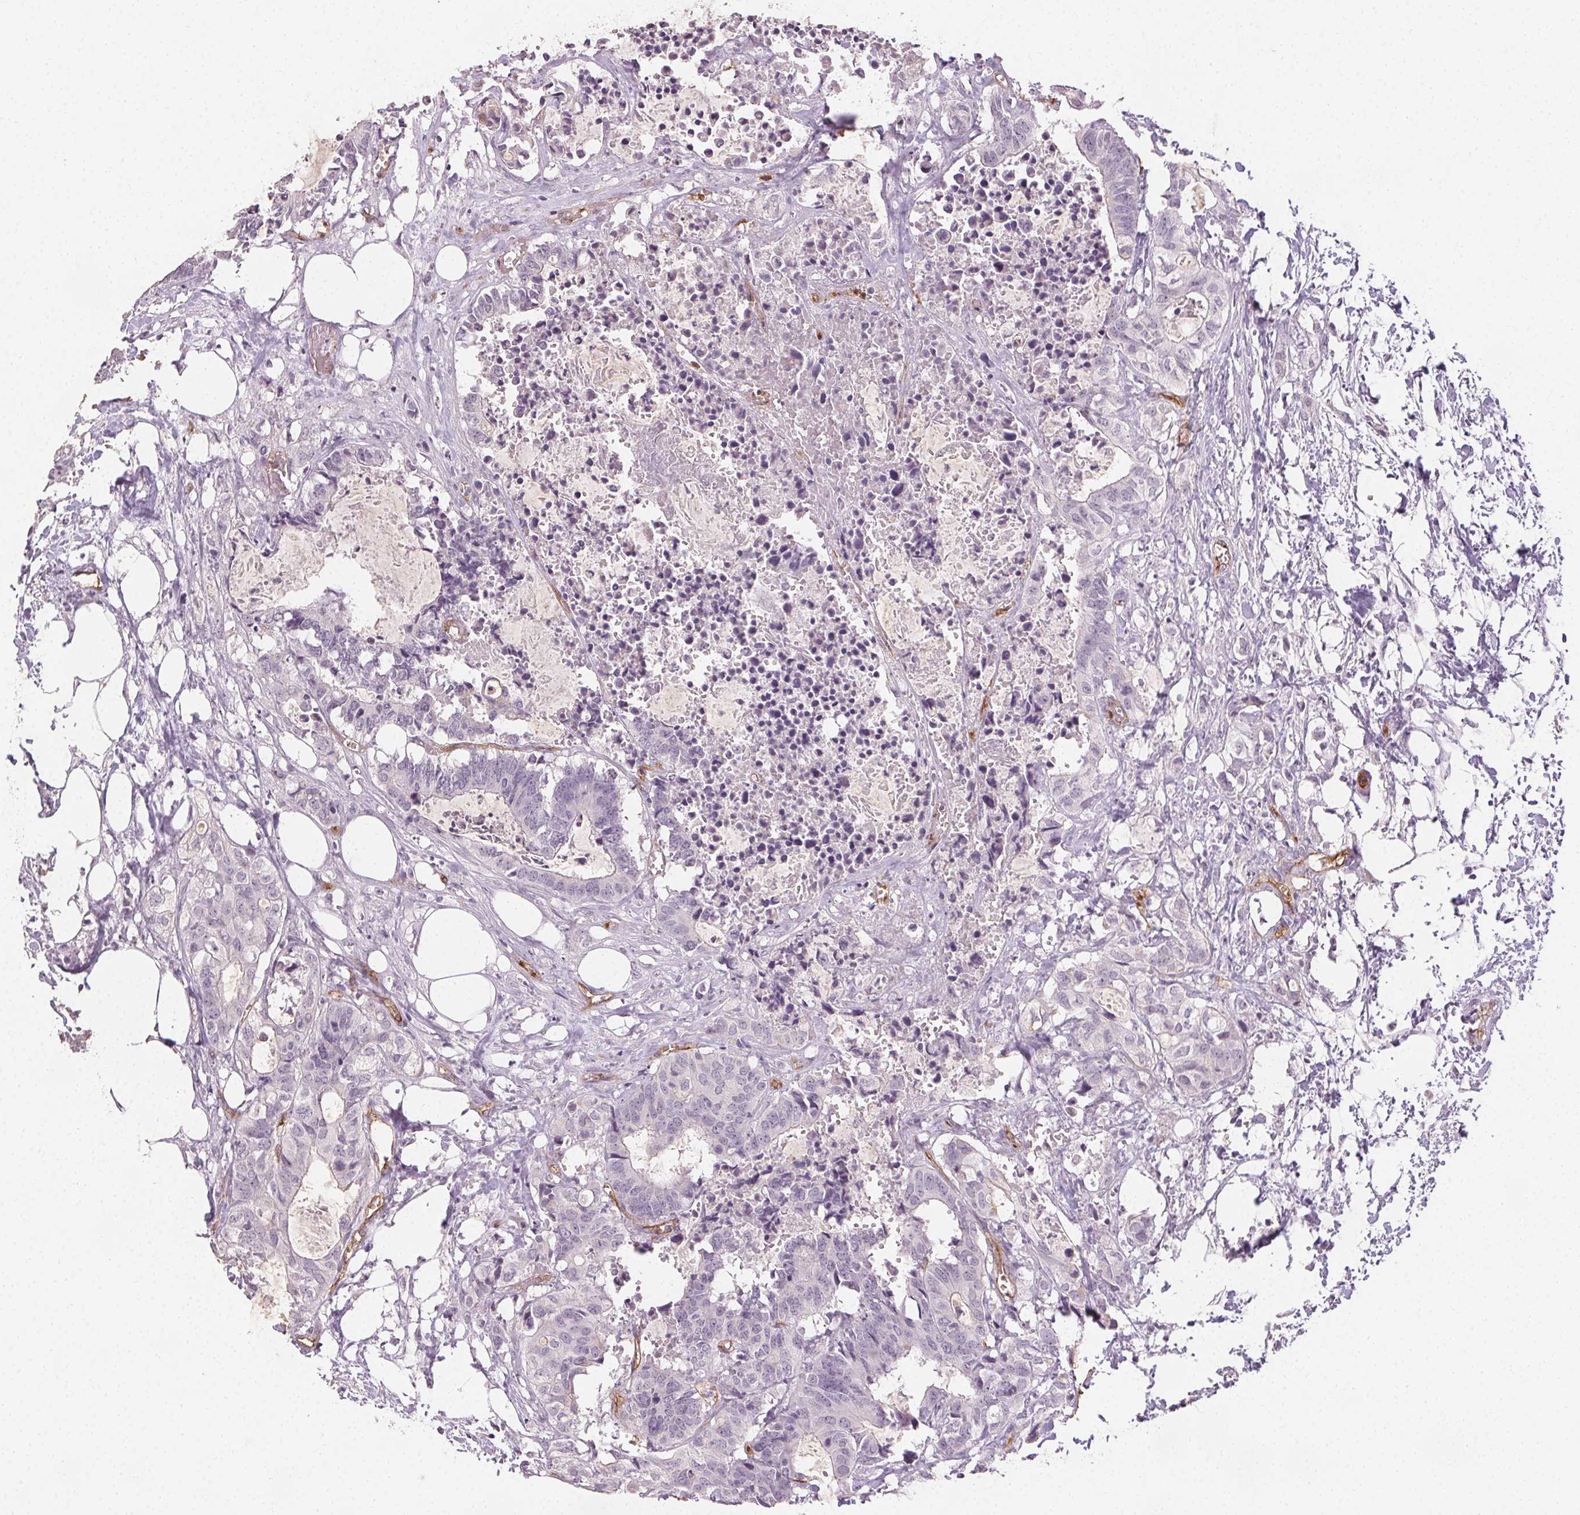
{"staining": {"intensity": "negative", "quantity": "none", "location": "none"}, "tissue": "colorectal cancer", "cell_type": "Tumor cells", "image_type": "cancer", "snomed": [{"axis": "morphology", "description": "Adenocarcinoma, NOS"}, {"axis": "topography", "description": "Colon"}, {"axis": "topography", "description": "Rectum"}], "caption": "Histopathology image shows no protein staining in tumor cells of colorectal cancer tissue.", "gene": "PODXL", "patient": {"sex": "male", "age": 57}}